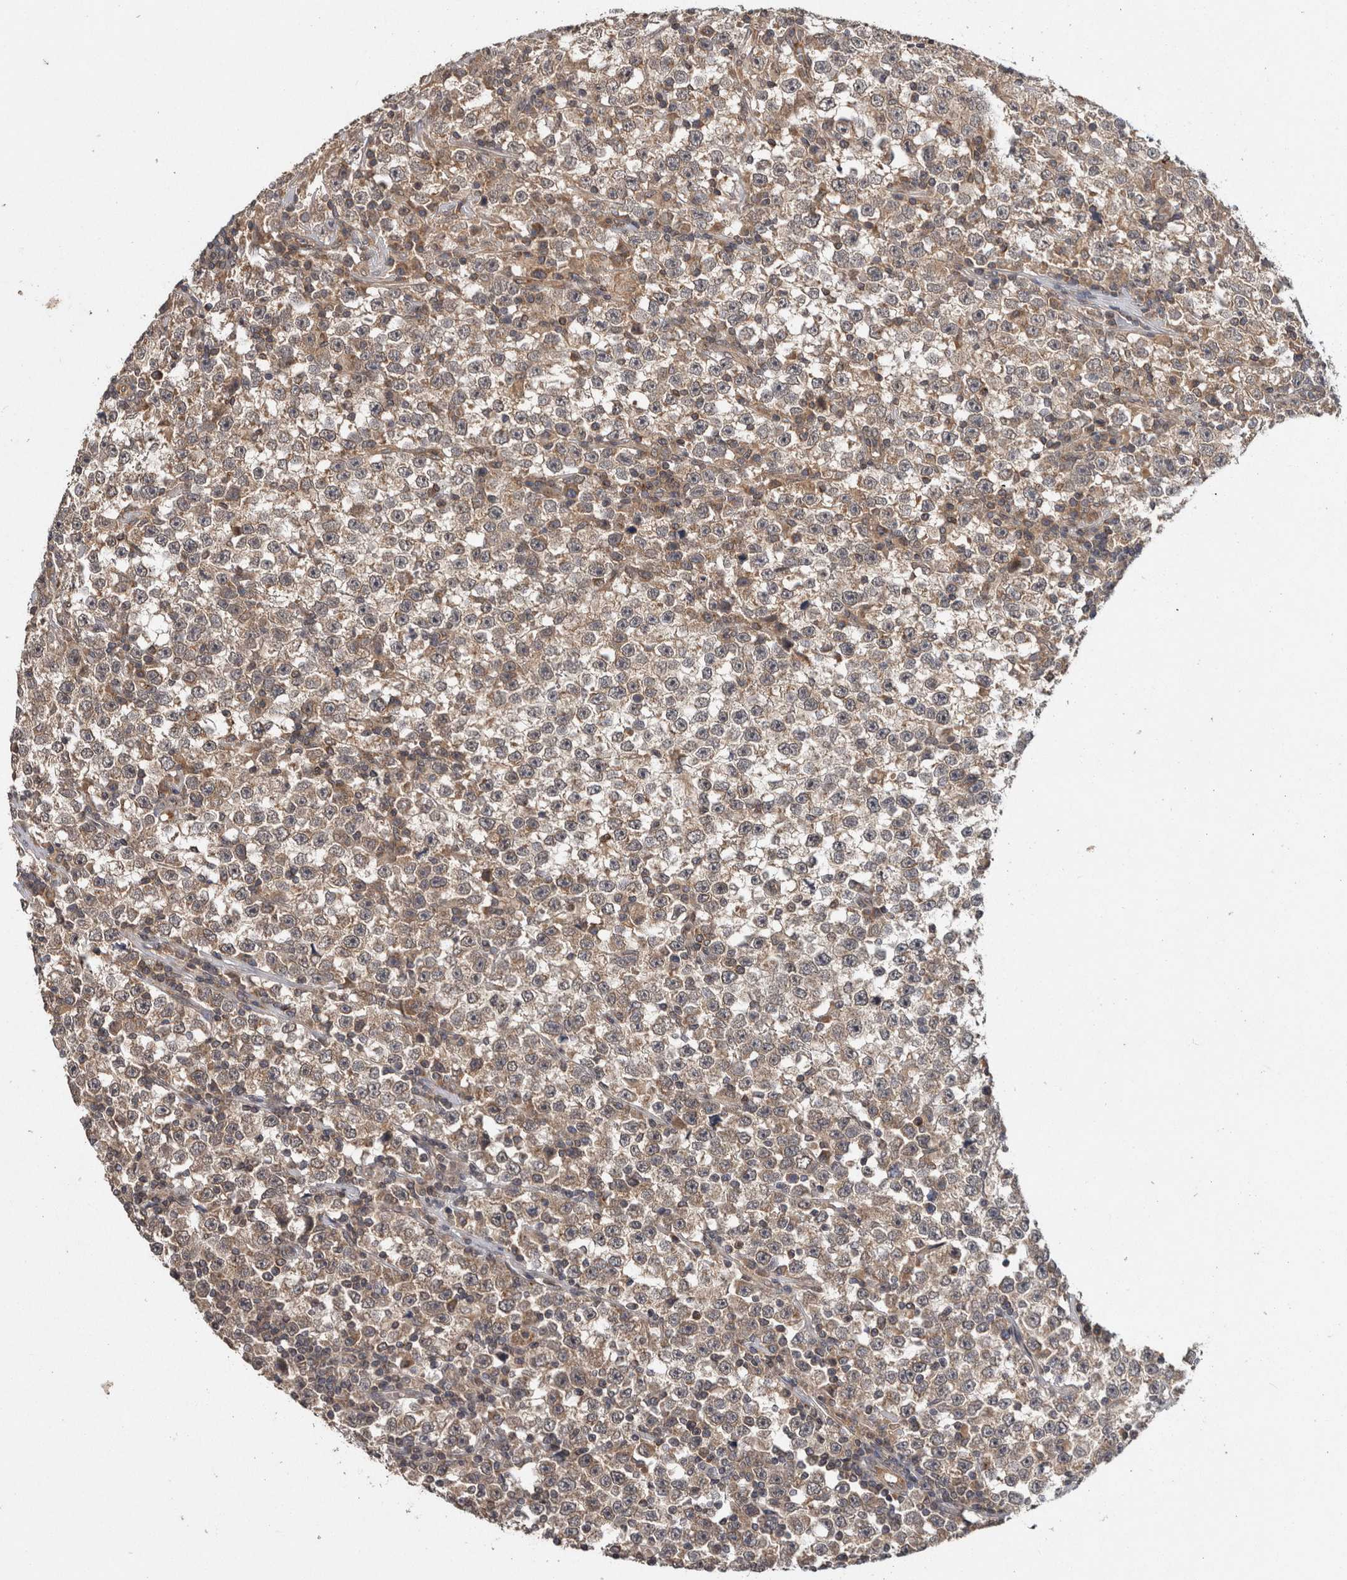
{"staining": {"intensity": "weak", "quantity": ">75%", "location": "cytoplasmic/membranous"}, "tissue": "testis cancer", "cell_type": "Tumor cells", "image_type": "cancer", "snomed": [{"axis": "morphology", "description": "Seminoma, NOS"}, {"axis": "topography", "description": "Testis"}], "caption": "This photomicrograph shows IHC staining of human seminoma (testis), with low weak cytoplasmic/membranous expression in approximately >75% of tumor cells.", "gene": "HMOX2", "patient": {"sex": "male", "age": 43}}